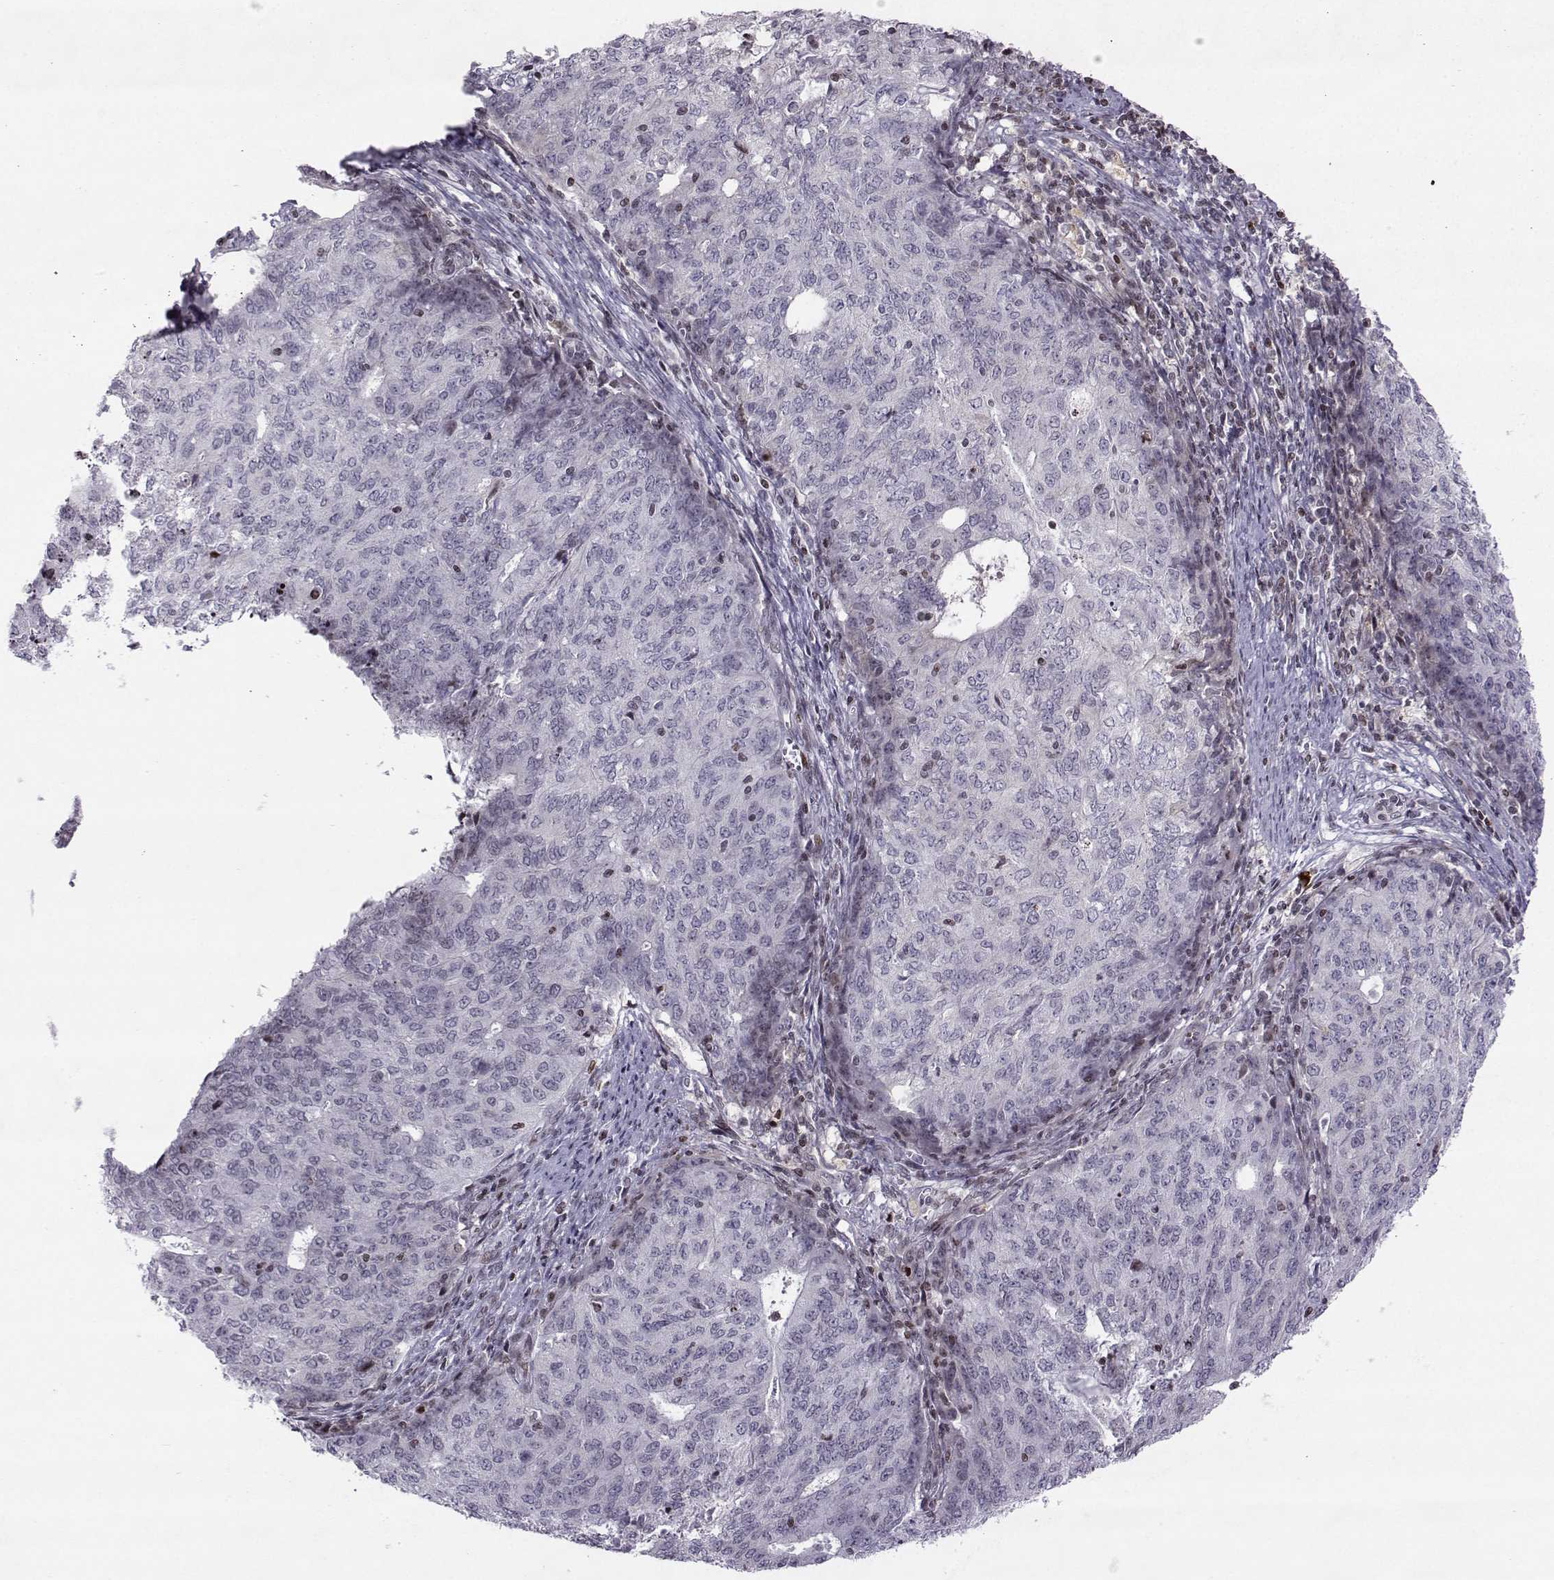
{"staining": {"intensity": "negative", "quantity": "none", "location": "none"}, "tissue": "endometrial cancer", "cell_type": "Tumor cells", "image_type": "cancer", "snomed": [{"axis": "morphology", "description": "Adenocarcinoma, NOS"}, {"axis": "topography", "description": "Endometrium"}], "caption": "Immunohistochemistry (IHC) image of neoplastic tissue: human endometrial adenocarcinoma stained with DAB demonstrates no significant protein positivity in tumor cells.", "gene": "ZNF19", "patient": {"sex": "female", "age": 82}}